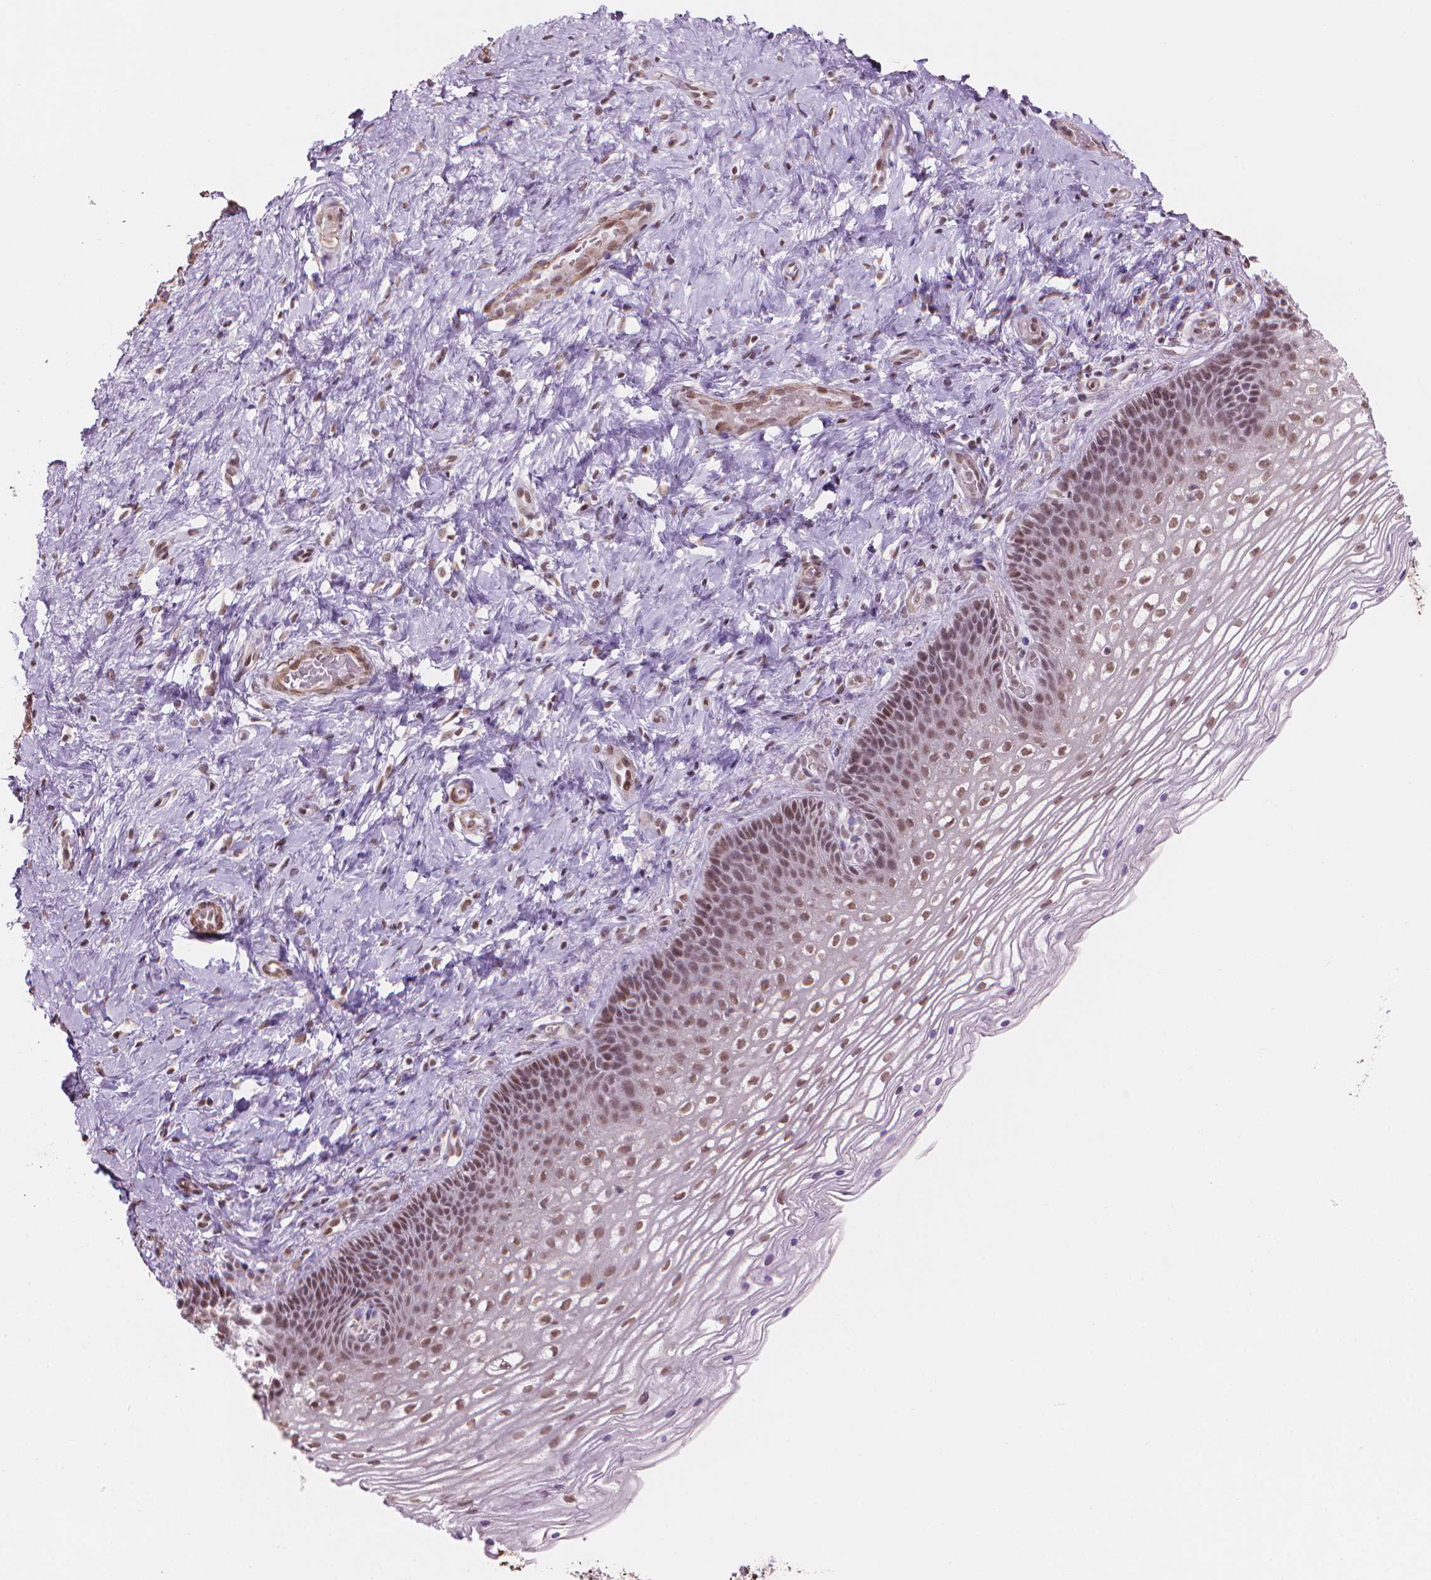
{"staining": {"intensity": "moderate", "quantity": ">75%", "location": "nuclear"}, "tissue": "cervix", "cell_type": "Glandular cells", "image_type": "normal", "snomed": [{"axis": "morphology", "description": "Normal tissue, NOS"}, {"axis": "topography", "description": "Cervix"}], "caption": "About >75% of glandular cells in unremarkable cervix display moderate nuclear protein staining as visualized by brown immunohistochemical staining.", "gene": "HOXD4", "patient": {"sex": "female", "age": 34}}